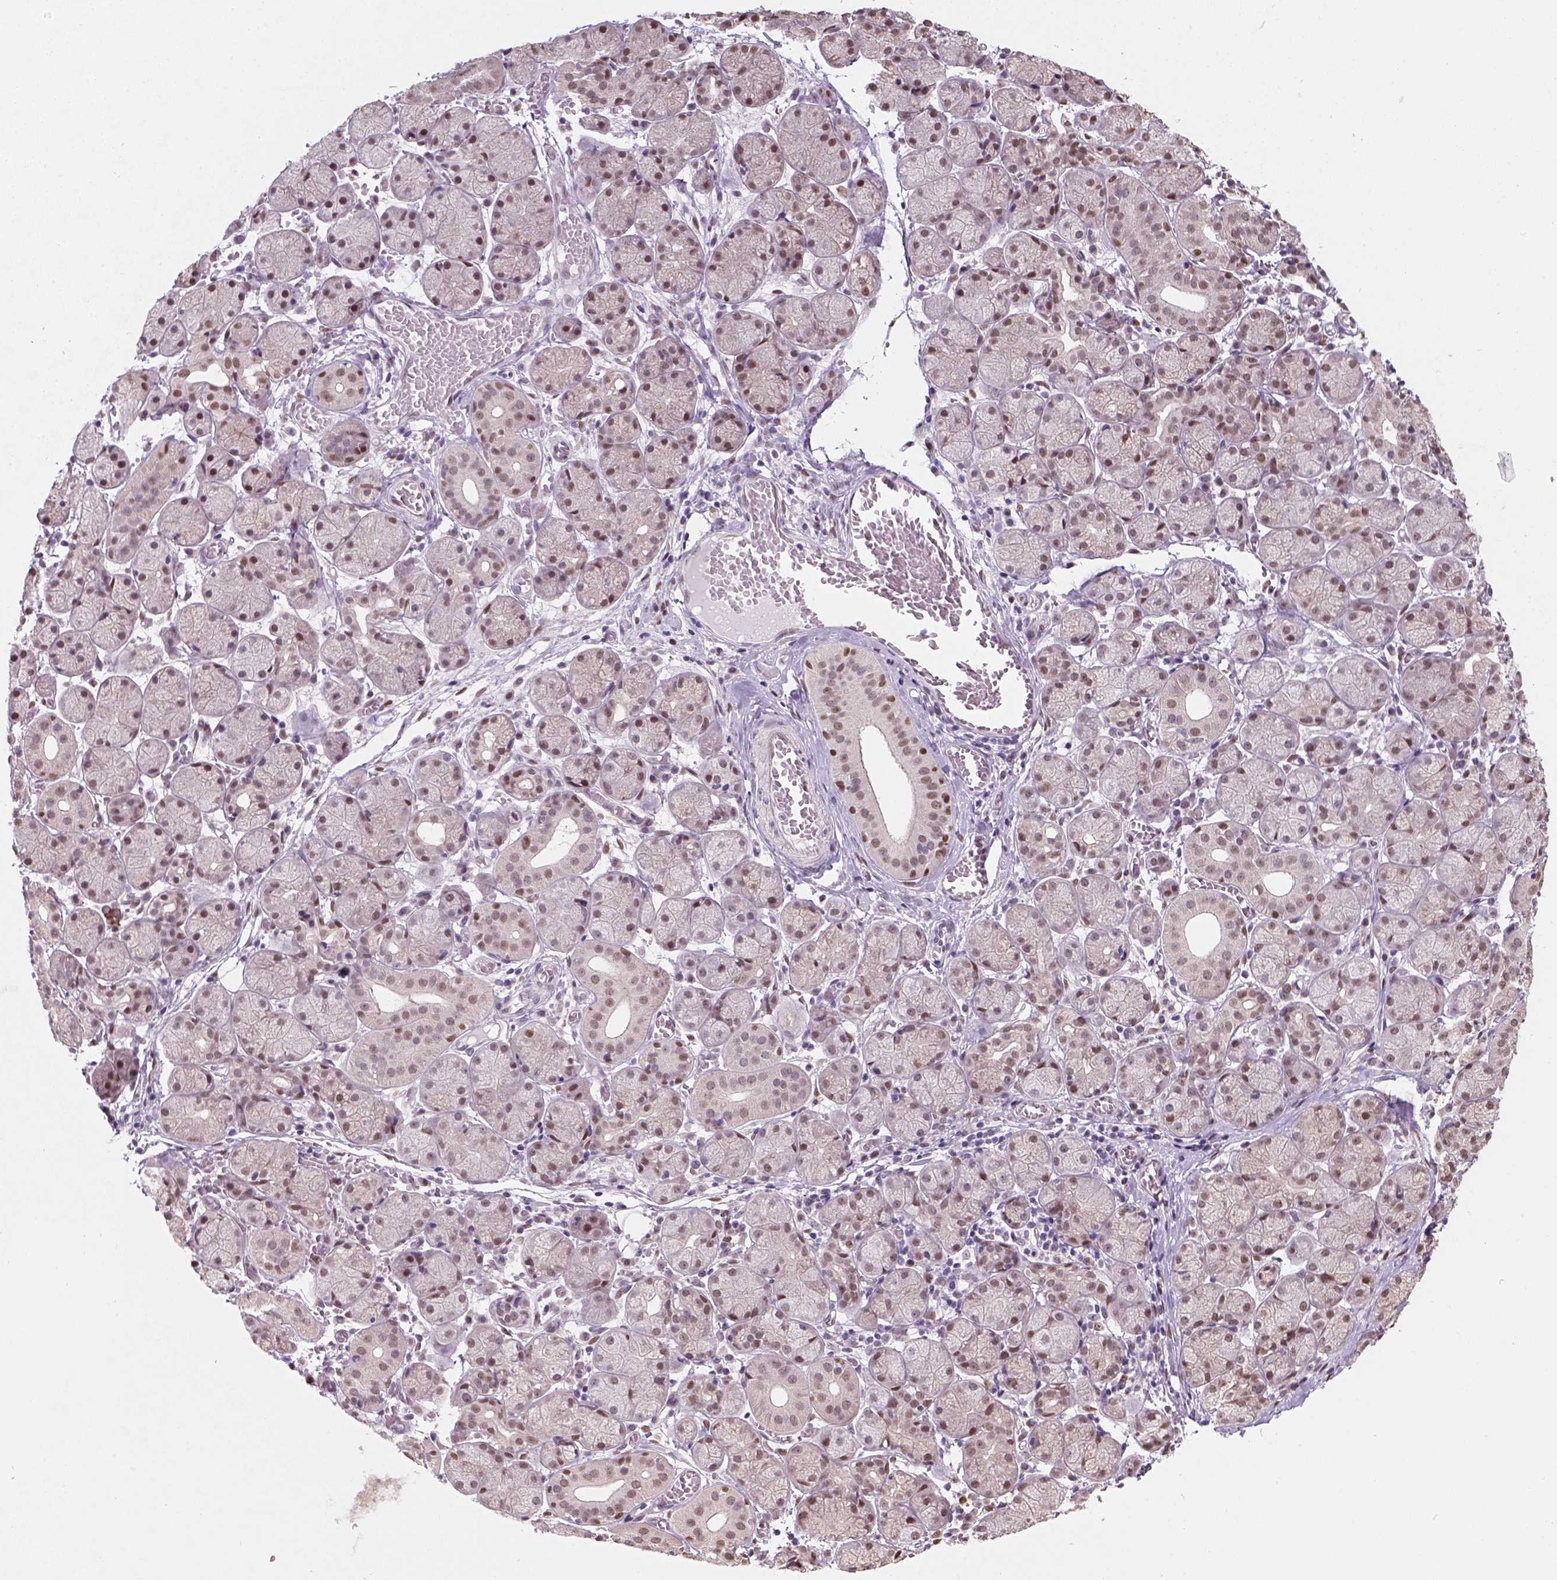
{"staining": {"intensity": "moderate", "quantity": ">75%", "location": "nuclear"}, "tissue": "salivary gland", "cell_type": "Glandular cells", "image_type": "normal", "snomed": [{"axis": "morphology", "description": "Normal tissue, NOS"}, {"axis": "topography", "description": "Salivary gland"}, {"axis": "topography", "description": "Peripheral nerve tissue"}], "caption": "Salivary gland was stained to show a protein in brown. There is medium levels of moderate nuclear positivity in approximately >75% of glandular cells. (brown staining indicates protein expression, while blue staining denotes nuclei).", "gene": "C1orf112", "patient": {"sex": "female", "age": 24}}